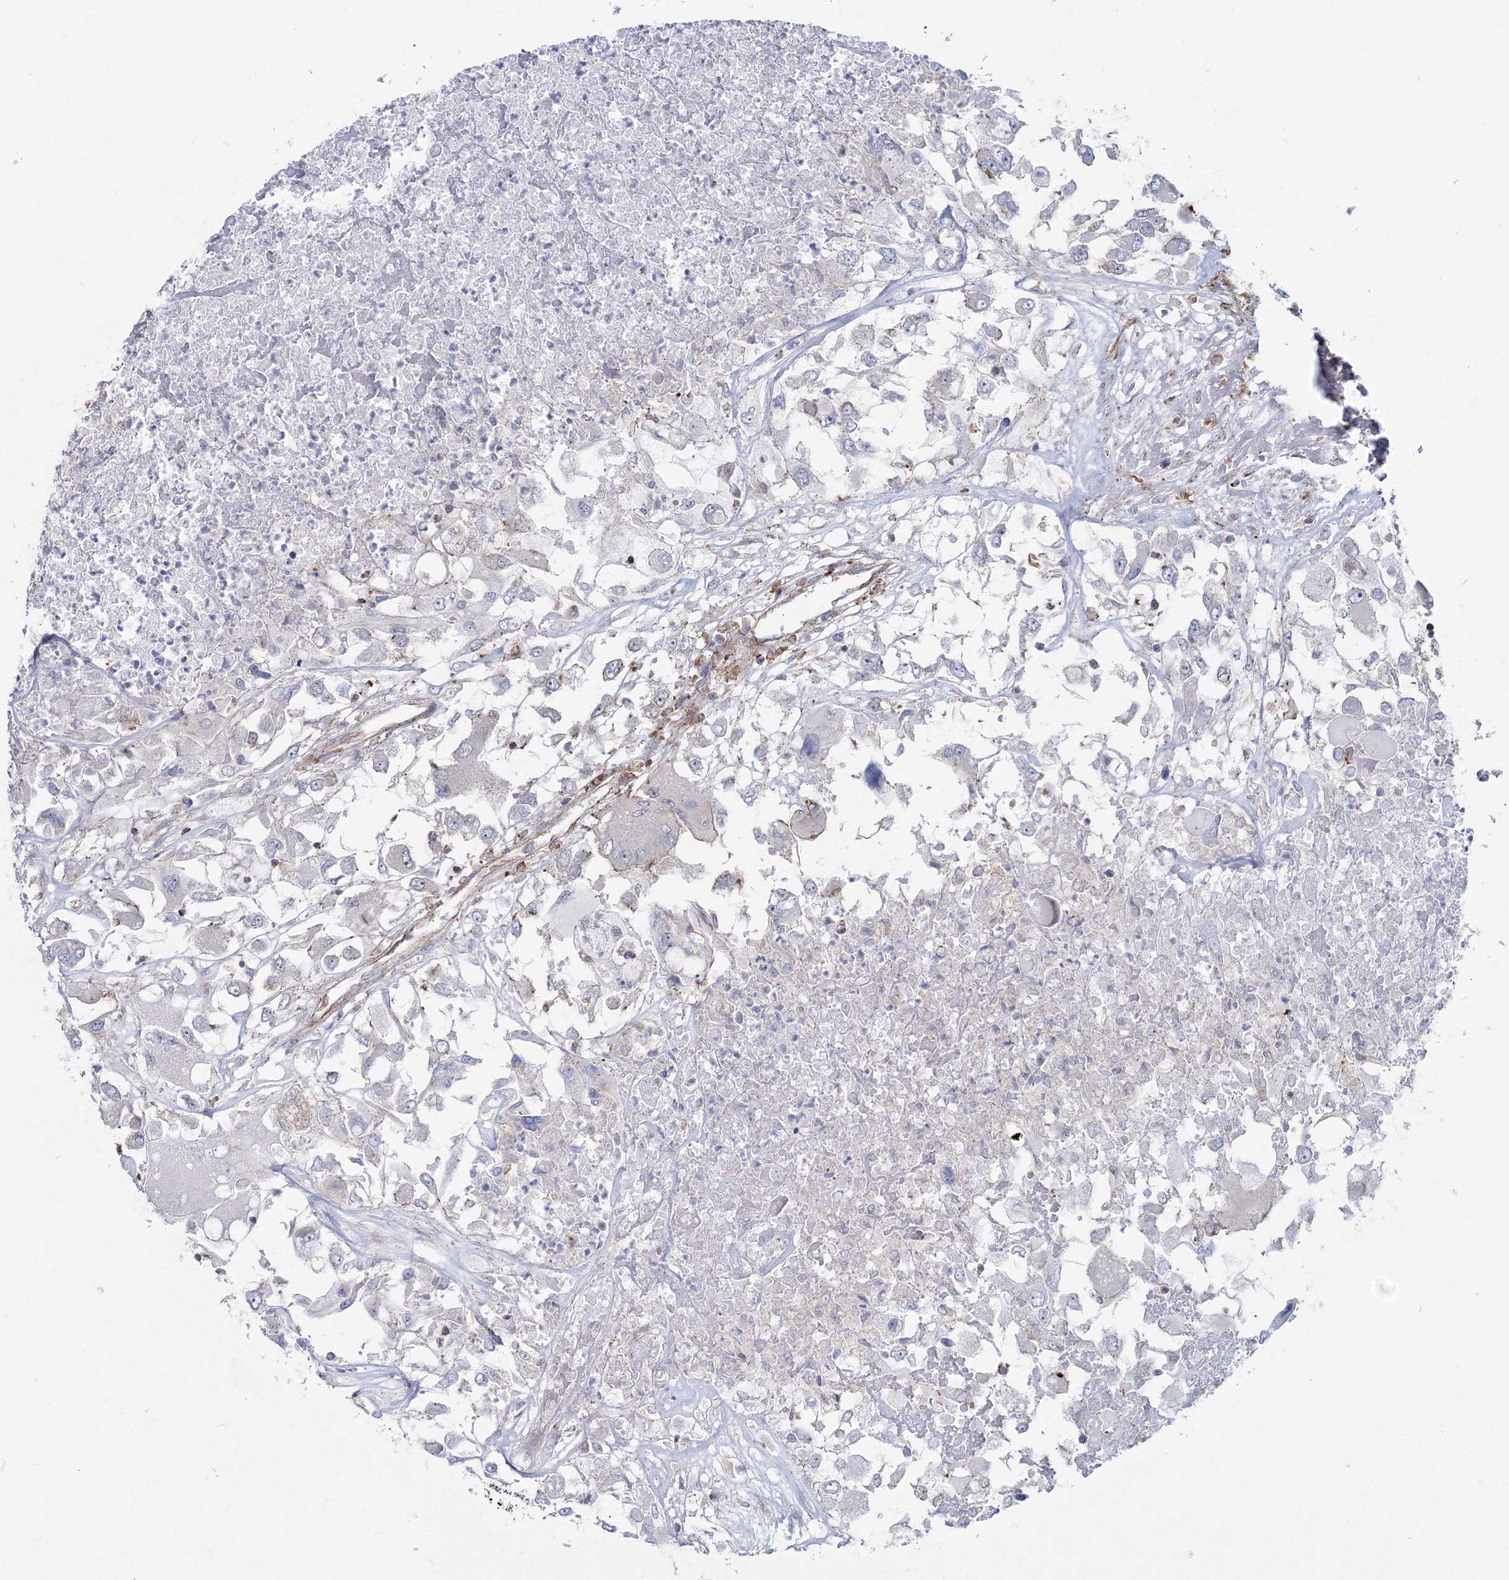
{"staining": {"intensity": "negative", "quantity": "none", "location": "none"}, "tissue": "renal cancer", "cell_type": "Tumor cells", "image_type": "cancer", "snomed": [{"axis": "morphology", "description": "Adenocarcinoma, NOS"}, {"axis": "topography", "description": "Kidney"}], "caption": "Renal cancer was stained to show a protein in brown. There is no significant expression in tumor cells.", "gene": "GGA2", "patient": {"sex": "female", "age": 52}}